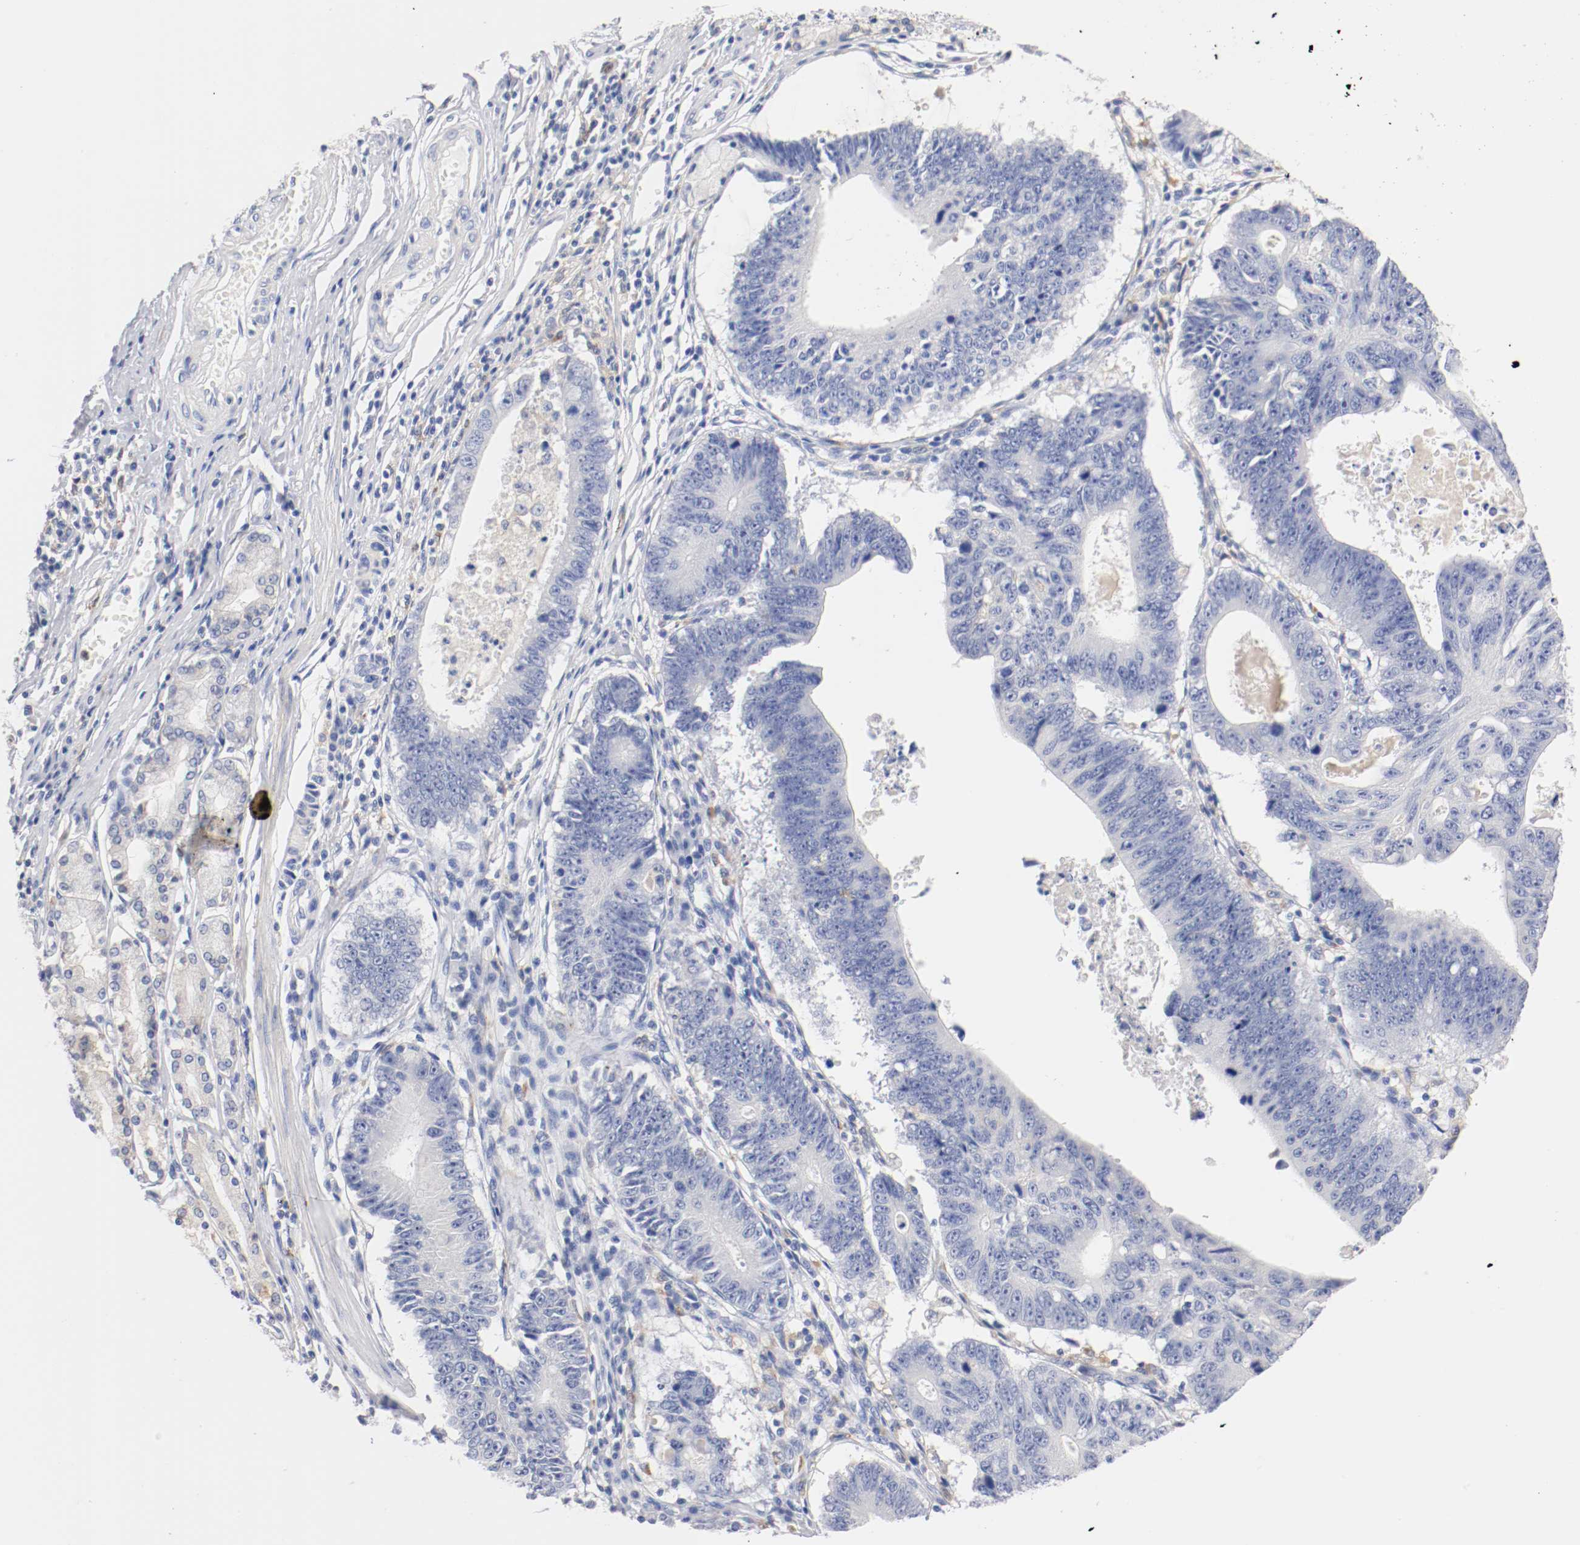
{"staining": {"intensity": "negative", "quantity": "none", "location": "none"}, "tissue": "stomach cancer", "cell_type": "Tumor cells", "image_type": "cancer", "snomed": [{"axis": "morphology", "description": "Adenocarcinoma, NOS"}, {"axis": "topography", "description": "Stomach"}], "caption": "Tumor cells show no significant protein expression in stomach cancer.", "gene": "FGFBP1", "patient": {"sex": "male", "age": 59}}